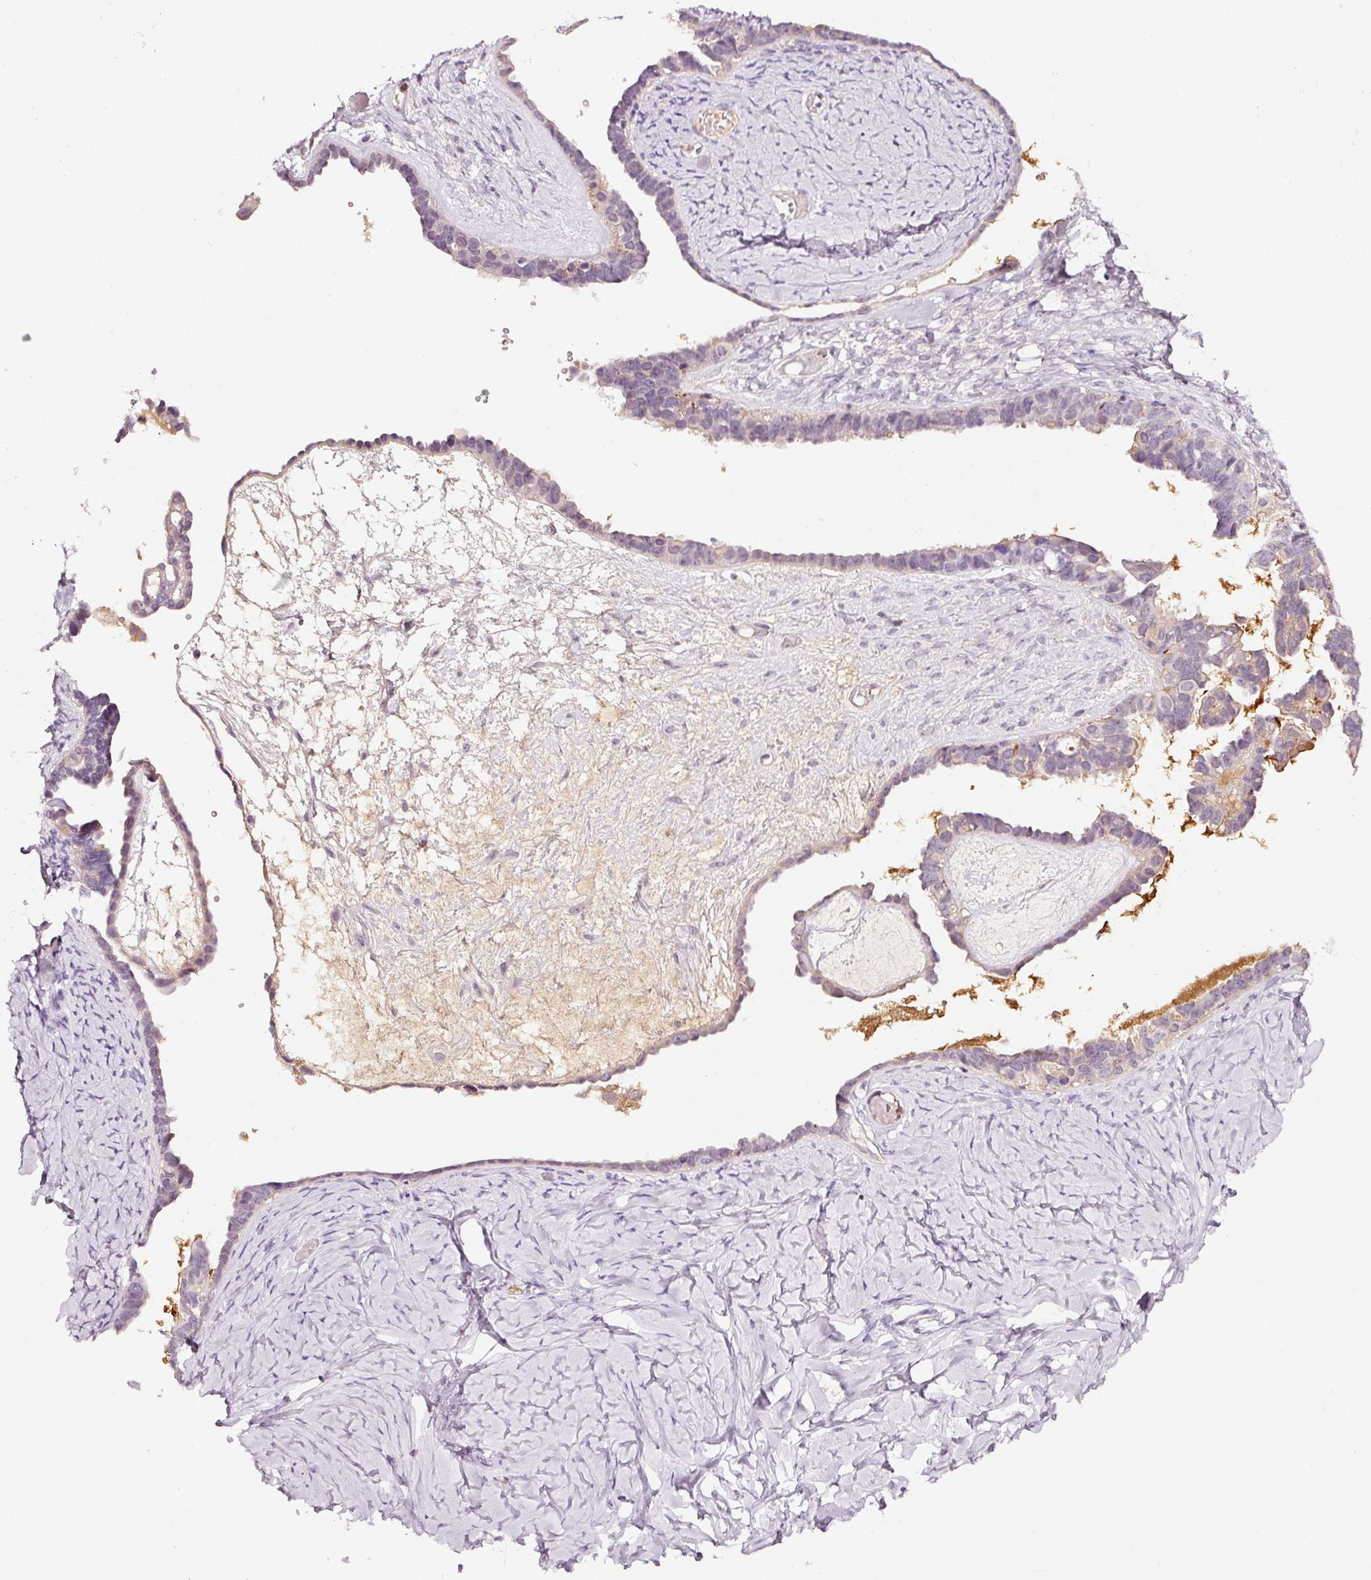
{"staining": {"intensity": "negative", "quantity": "none", "location": "none"}, "tissue": "ovarian cancer", "cell_type": "Tumor cells", "image_type": "cancer", "snomed": [{"axis": "morphology", "description": "Cystadenocarcinoma, serous, NOS"}, {"axis": "topography", "description": "Ovary"}], "caption": "This histopathology image is of ovarian cancer stained with immunohistochemistry to label a protein in brown with the nuclei are counter-stained blue. There is no expression in tumor cells. The staining is performed using DAB (3,3'-diaminobenzidine) brown chromogen with nuclei counter-stained in using hematoxylin.", "gene": "ABCB4", "patient": {"sex": "female", "age": 69}}